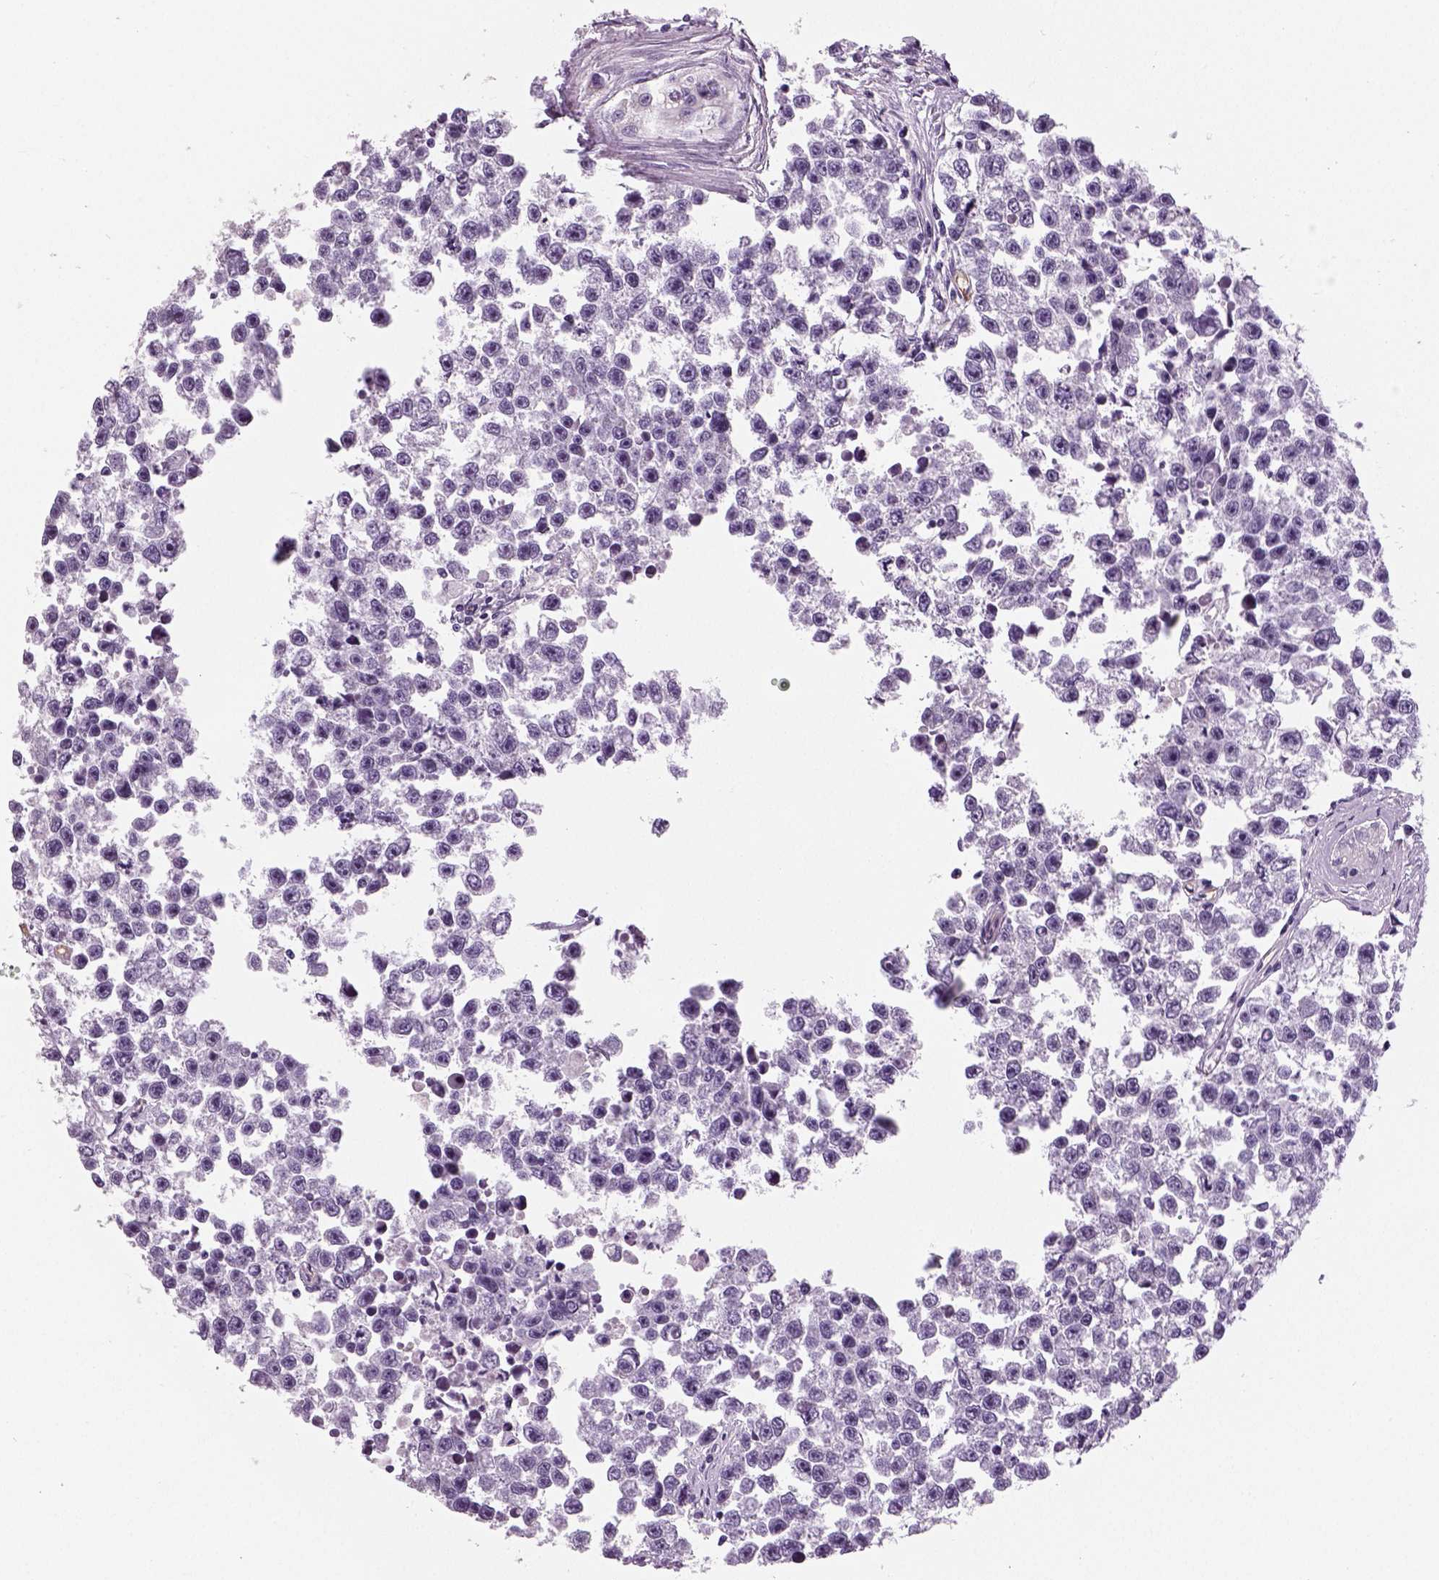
{"staining": {"intensity": "negative", "quantity": "none", "location": "none"}, "tissue": "testis cancer", "cell_type": "Tumor cells", "image_type": "cancer", "snomed": [{"axis": "morphology", "description": "Seminoma, NOS"}, {"axis": "topography", "description": "Testis"}], "caption": "High magnification brightfield microscopy of seminoma (testis) stained with DAB (3,3'-diaminobenzidine) (brown) and counterstained with hematoxylin (blue): tumor cells show no significant expression. Nuclei are stained in blue.", "gene": "TSPAN7", "patient": {"sex": "male", "age": 26}}